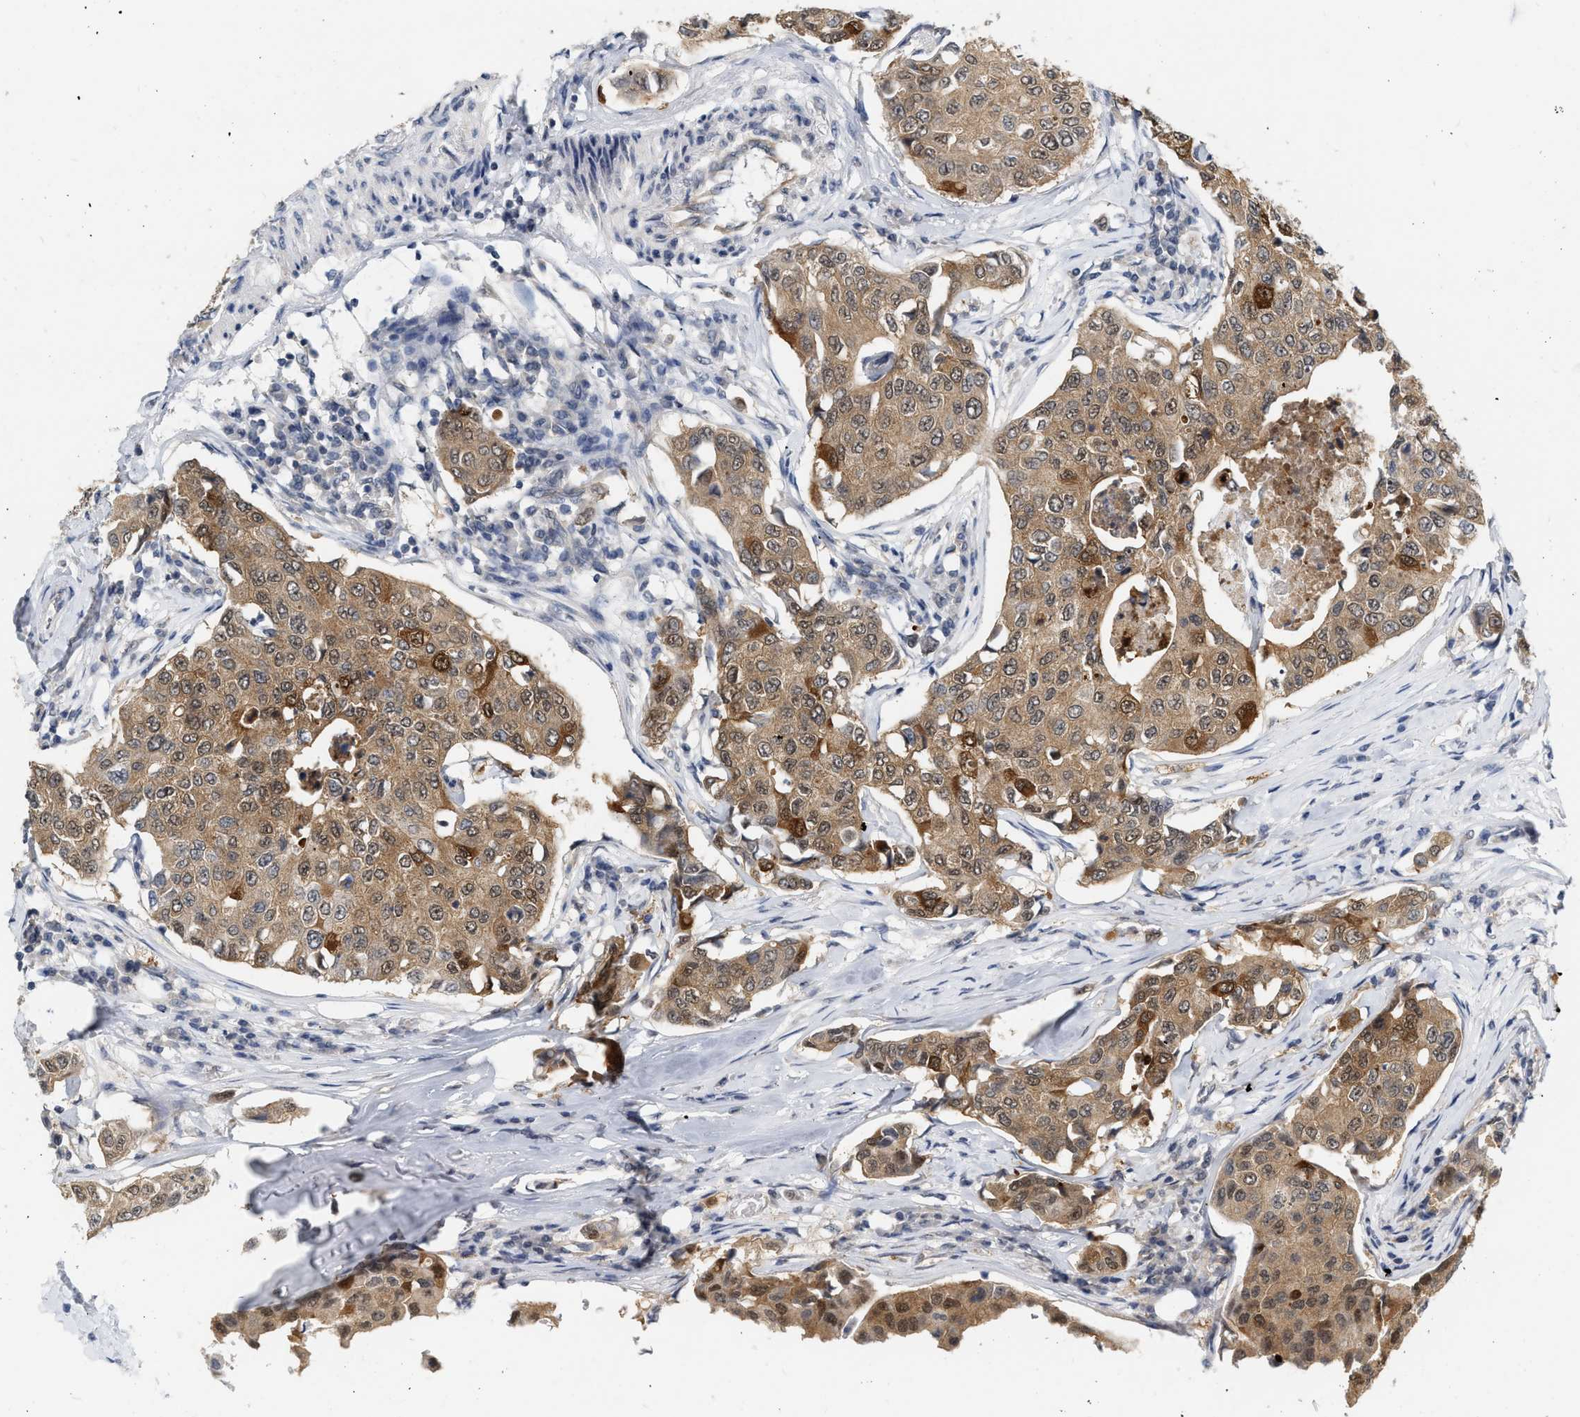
{"staining": {"intensity": "moderate", "quantity": ">75%", "location": "cytoplasmic/membranous"}, "tissue": "breast cancer", "cell_type": "Tumor cells", "image_type": "cancer", "snomed": [{"axis": "morphology", "description": "Duct carcinoma"}, {"axis": "topography", "description": "Breast"}], "caption": "Breast cancer (intraductal carcinoma) tissue exhibits moderate cytoplasmic/membranous positivity in approximately >75% of tumor cells, visualized by immunohistochemistry. The protein of interest is stained brown, and the nuclei are stained in blue (DAB (3,3'-diaminobenzidine) IHC with brightfield microscopy, high magnification).", "gene": "RUVBL1", "patient": {"sex": "female", "age": 80}}